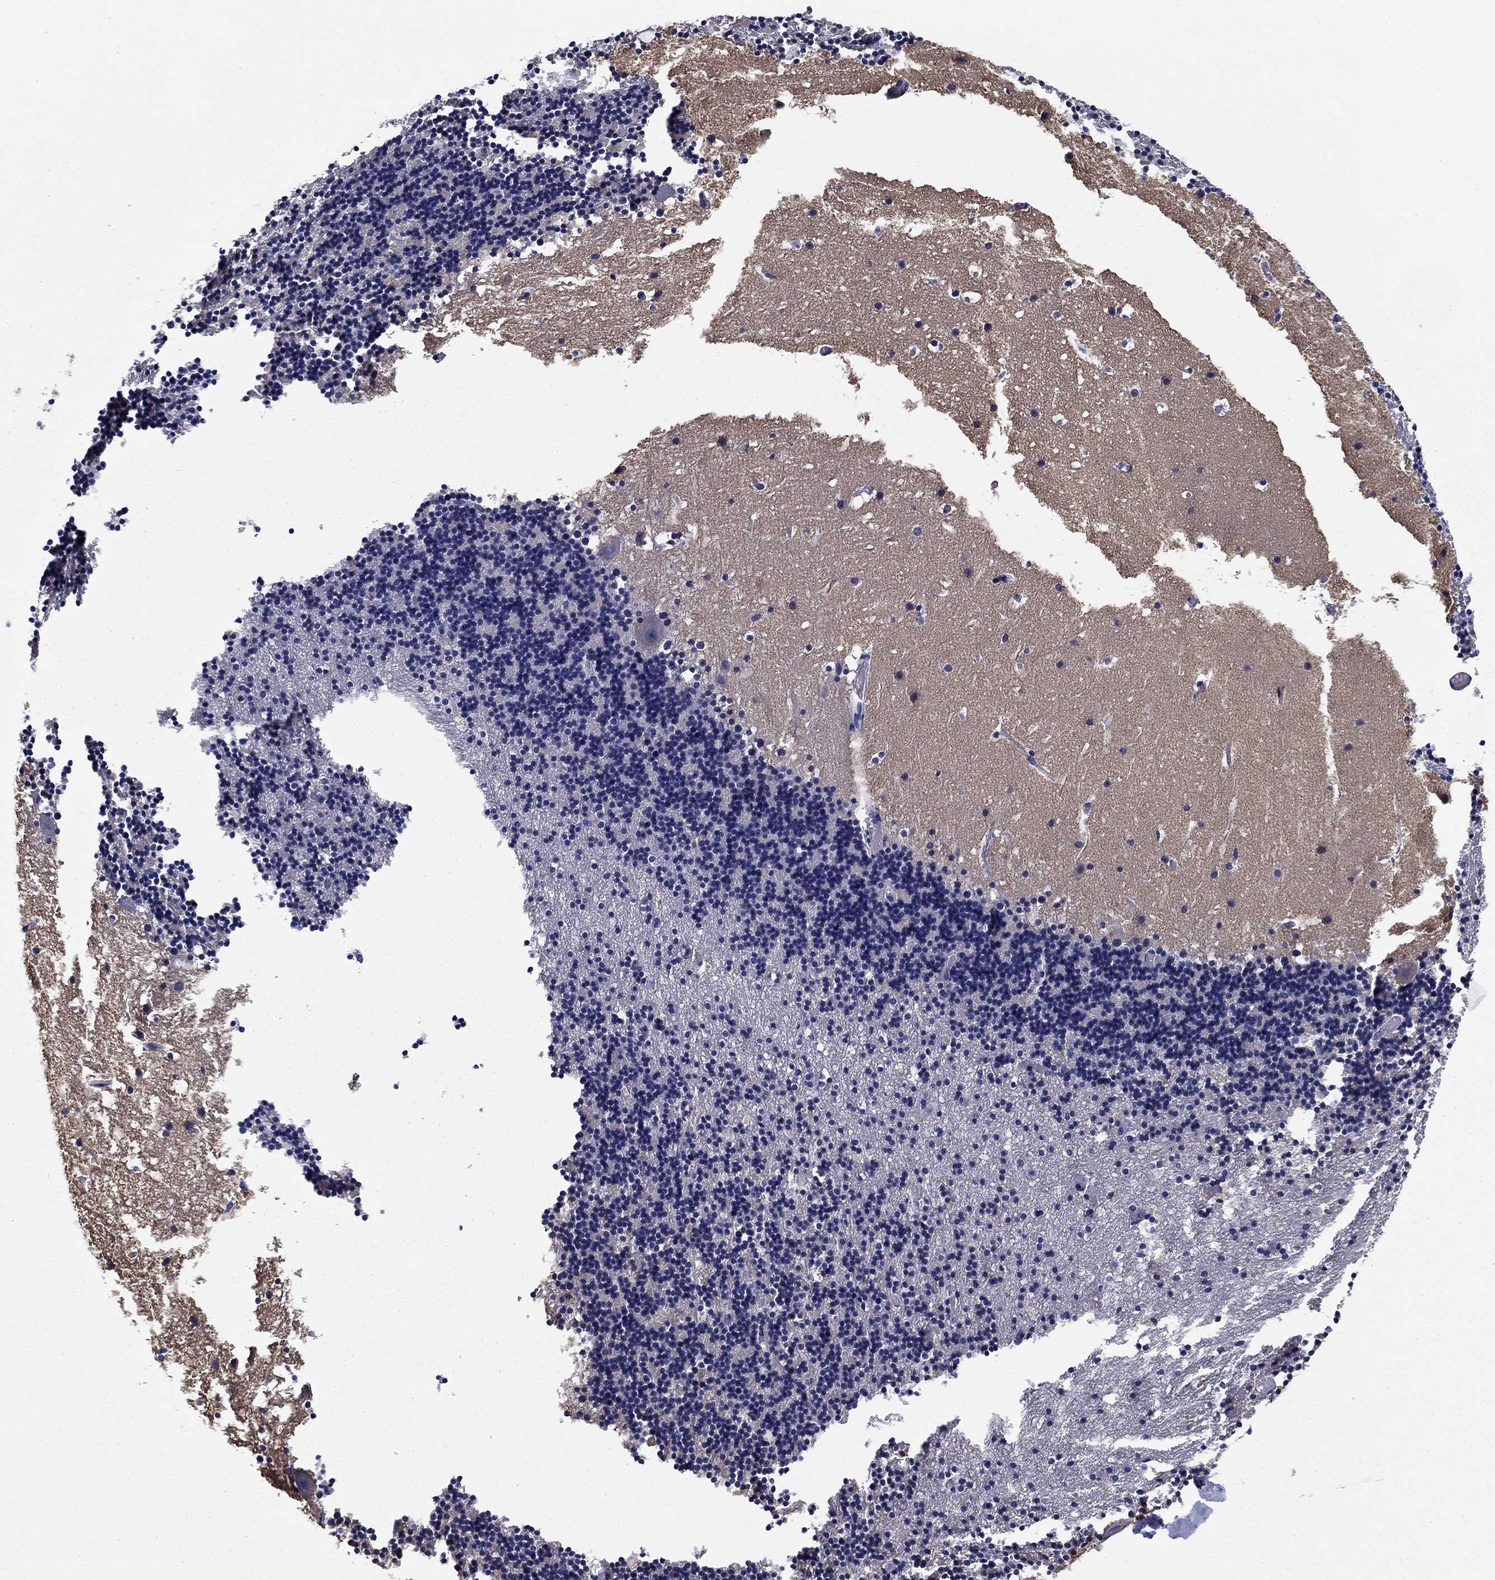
{"staining": {"intensity": "negative", "quantity": "none", "location": "none"}, "tissue": "cerebellum", "cell_type": "Cells in granular layer", "image_type": "normal", "snomed": [{"axis": "morphology", "description": "Normal tissue, NOS"}, {"axis": "topography", "description": "Cerebellum"}], "caption": "Cerebellum stained for a protein using immunohistochemistry (IHC) exhibits no expression cells in granular layer.", "gene": "SEPTIN3", "patient": {"sex": "male", "age": 37}}